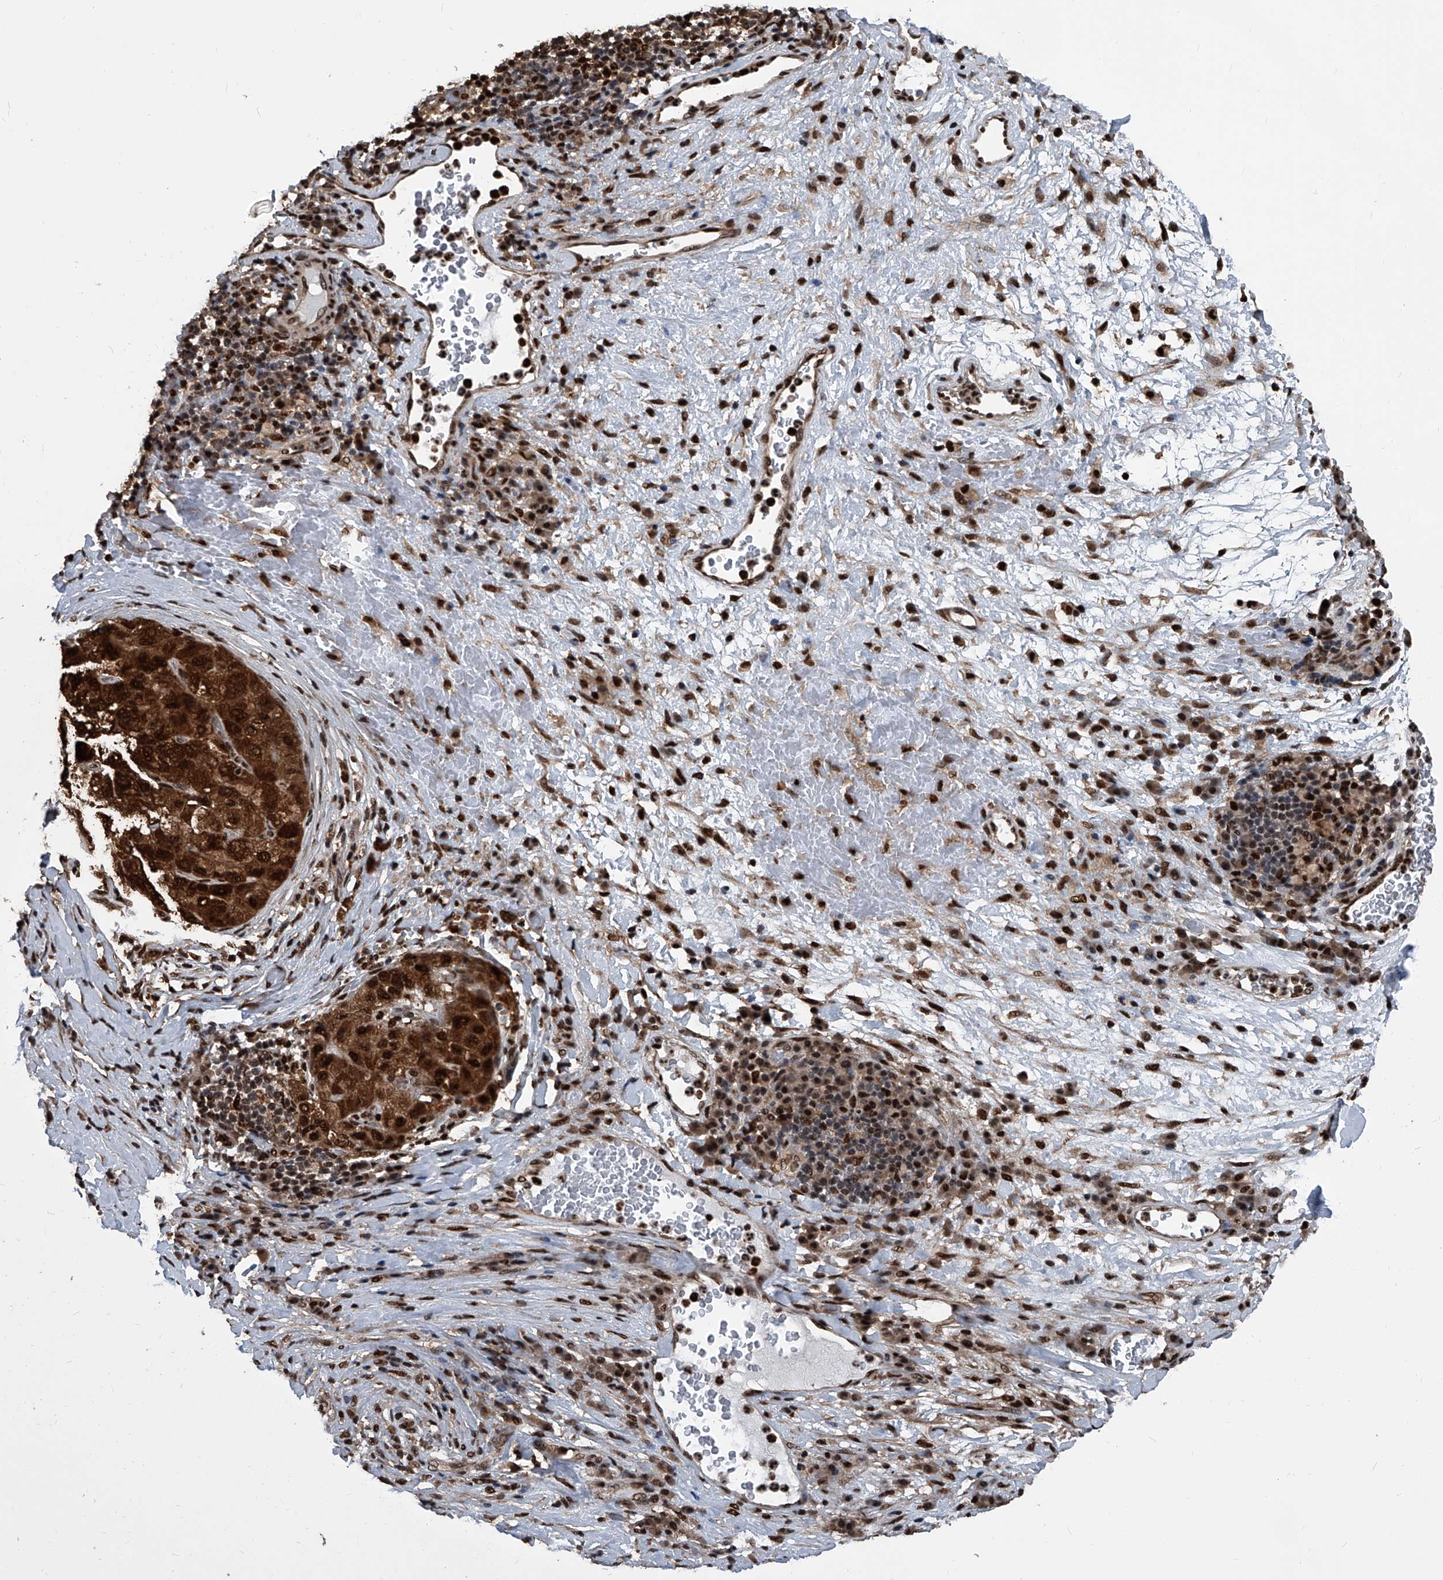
{"staining": {"intensity": "strong", "quantity": ">75%", "location": "cytoplasmic/membranous,nuclear"}, "tissue": "liver cancer", "cell_type": "Tumor cells", "image_type": "cancer", "snomed": [{"axis": "morphology", "description": "Carcinoma, Hepatocellular, NOS"}, {"axis": "topography", "description": "Liver"}], "caption": "An image of human hepatocellular carcinoma (liver) stained for a protein demonstrates strong cytoplasmic/membranous and nuclear brown staining in tumor cells.", "gene": "FKBP5", "patient": {"sex": "male", "age": 80}}